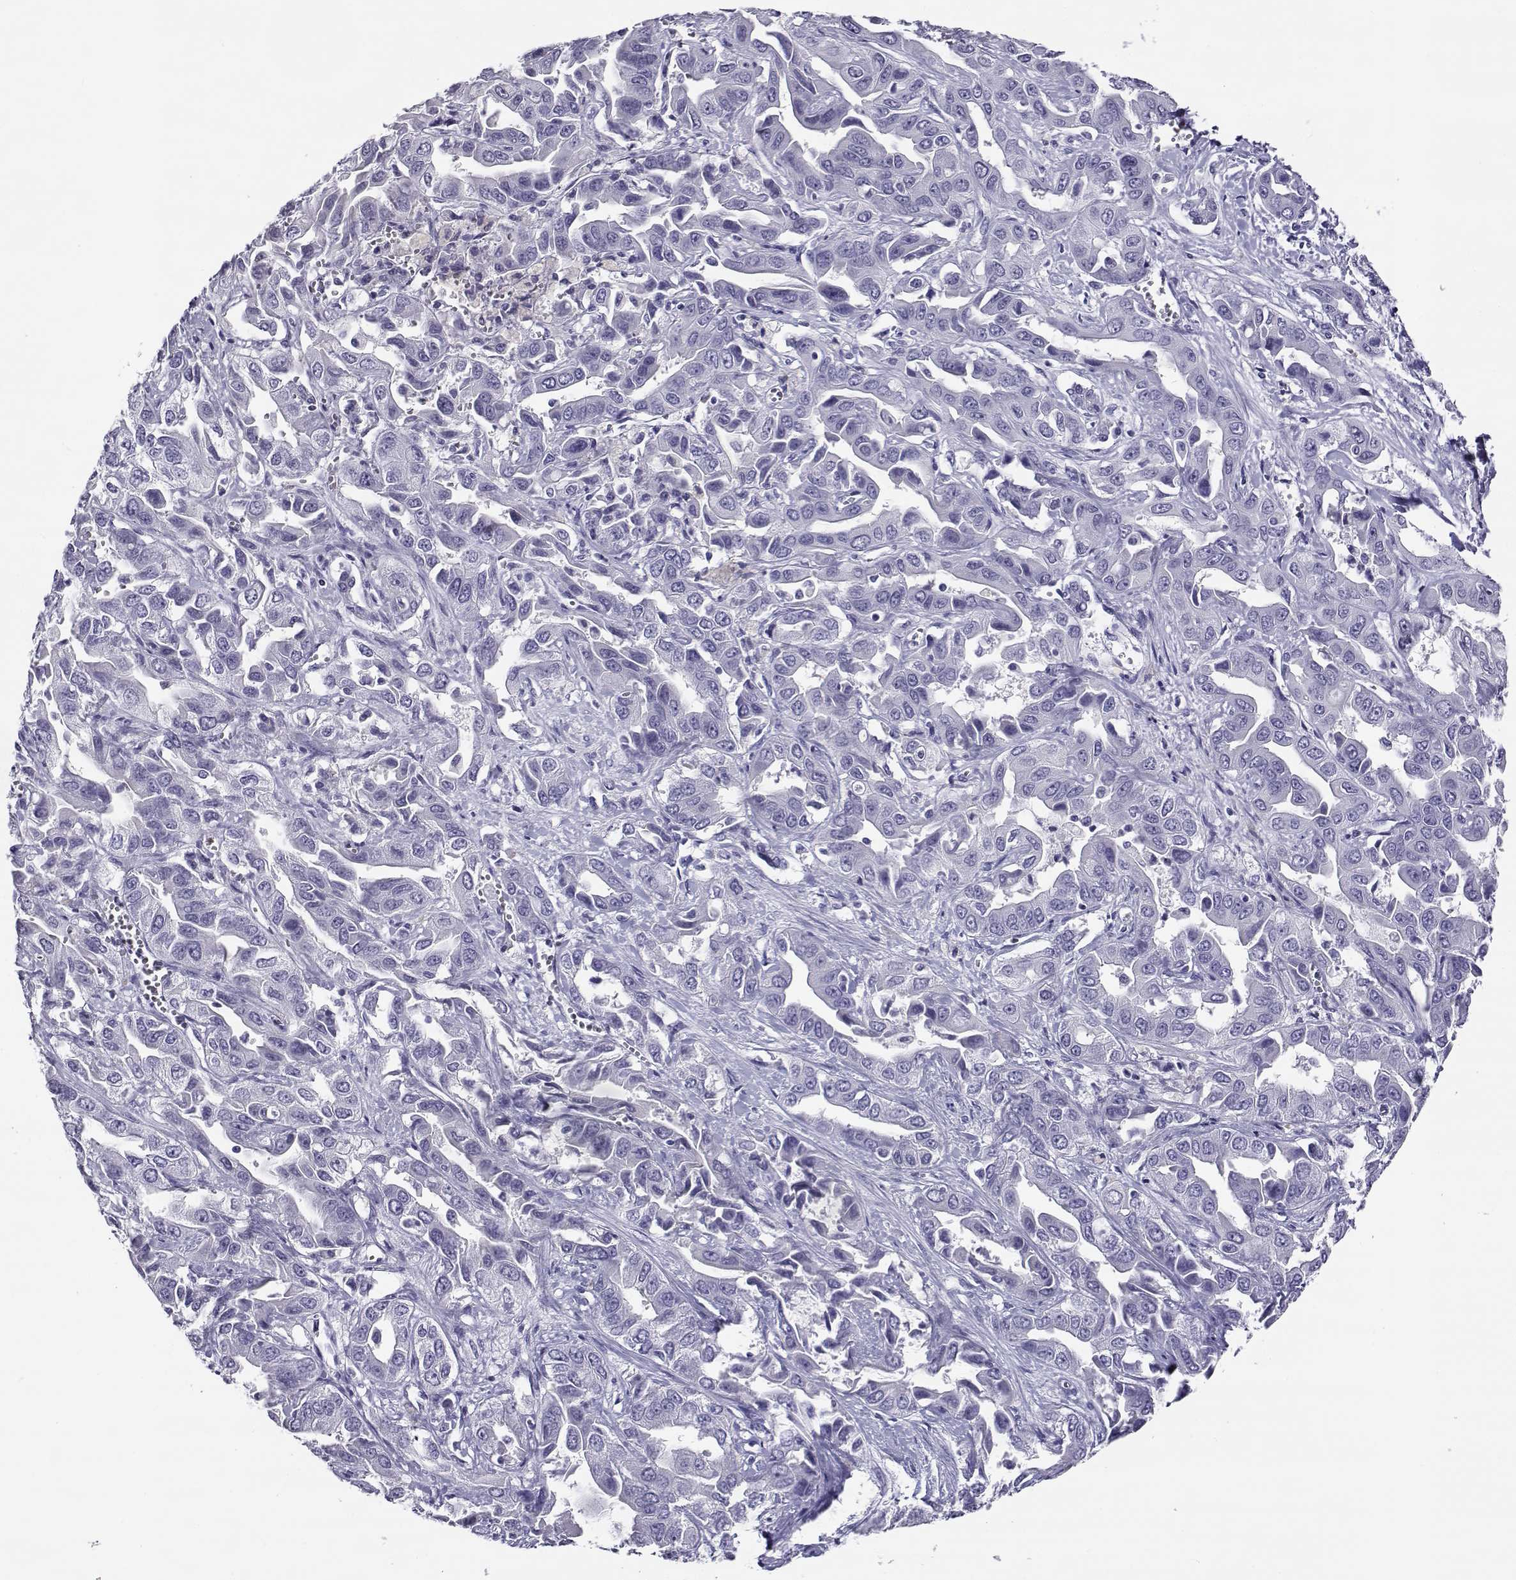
{"staining": {"intensity": "negative", "quantity": "none", "location": "none"}, "tissue": "liver cancer", "cell_type": "Tumor cells", "image_type": "cancer", "snomed": [{"axis": "morphology", "description": "Cholangiocarcinoma"}, {"axis": "topography", "description": "Liver"}], "caption": "Image shows no significant protein staining in tumor cells of liver cancer.", "gene": "CABS1", "patient": {"sex": "female", "age": 52}}